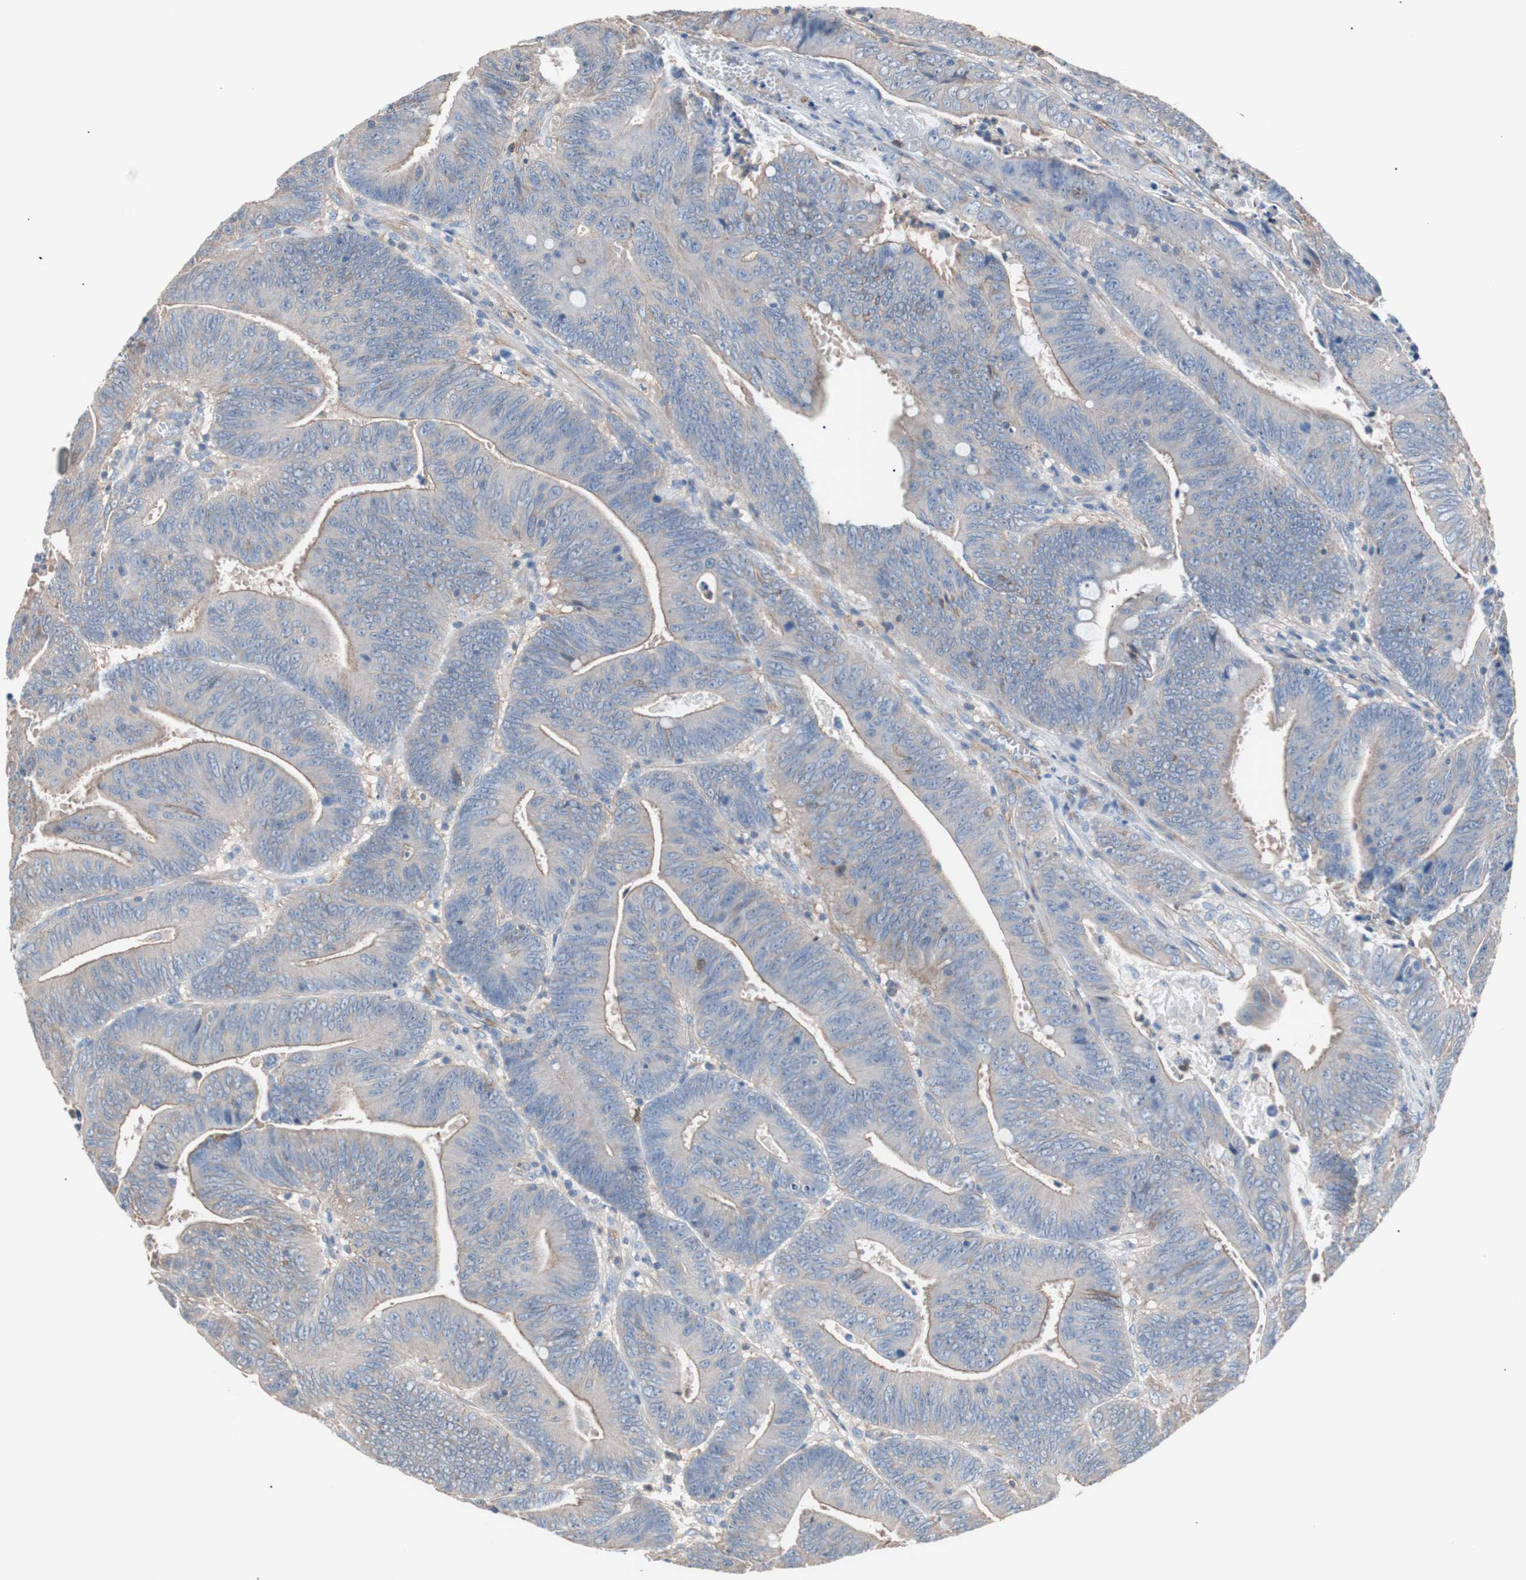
{"staining": {"intensity": "moderate", "quantity": "<25%", "location": "cytoplasmic/membranous"}, "tissue": "colorectal cancer", "cell_type": "Tumor cells", "image_type": "cancer", "snomed": [{"axis": "morphology", "description": "Adenocarcinoma, NOS"}, {"axis": "topography", "description": "Colon"}], "caption": "Moderate cytoplasmic/membranous protein positivity is identified in about <25% of tumor cells in colorectal cancer (adenocarcinoma).", "gene": "GPR160", "patient": {"sex": "male", "age": 45}}